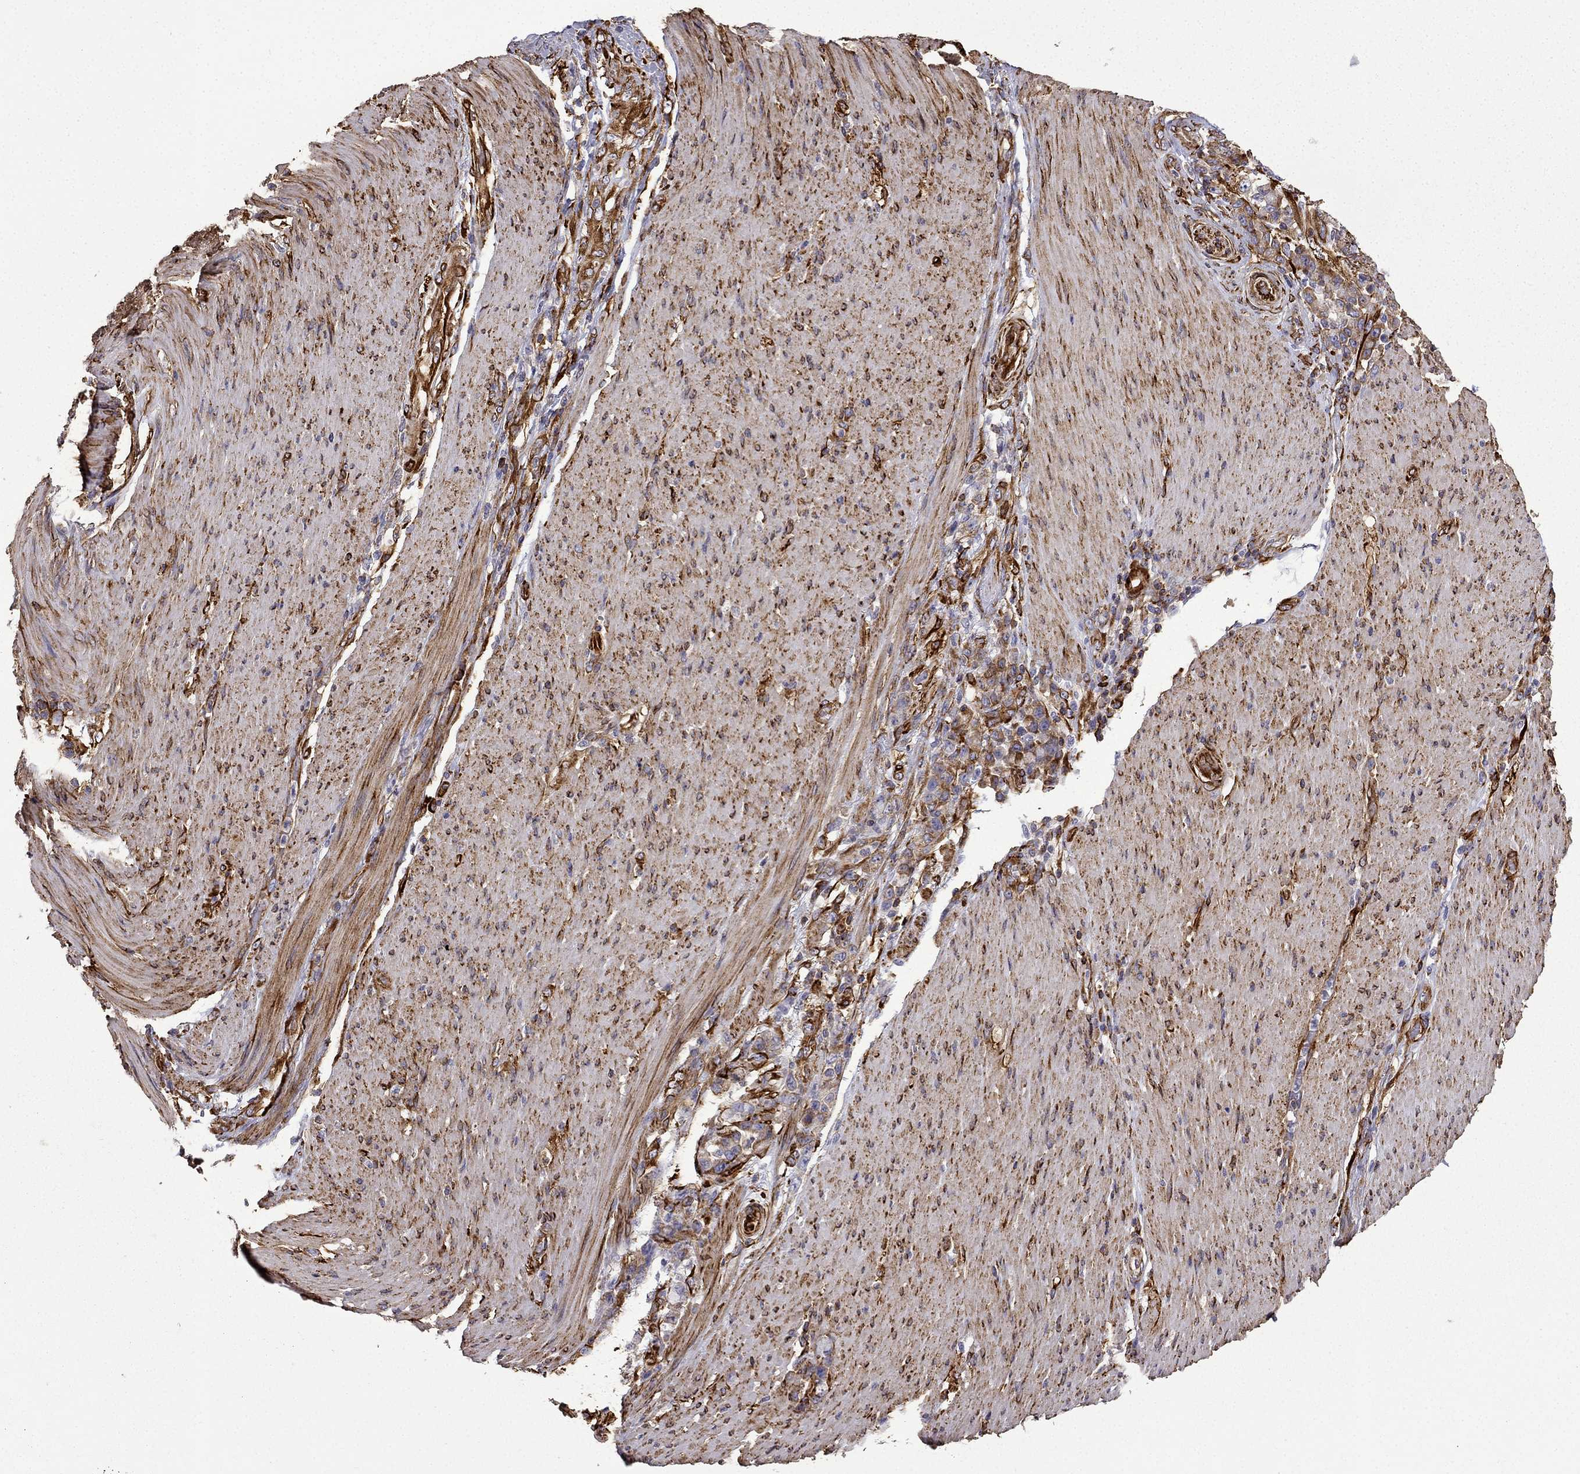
{"staining": {"intensity": "moderate", "quantity": ">75%", "location": "cytoplasmic/membranous"}, "tissue": "stomach cancer", "cell_type": "Tumor cells", "image_type": "cancer", "snomed": [{"axis": "morphology", "description": "Adenocarcinoma, NOS"}, {"axis": "topography", "description": "Stomach"}], "caption": "Immunohistochemistry of stomach cancer (adenocarcinoma) exhibits medium levels of moderate cytoplasmic/membranous staining in approximately >75% of tumor cells.", "gene": "MAP4", "patient": {"sex": "female", "age": 79}}